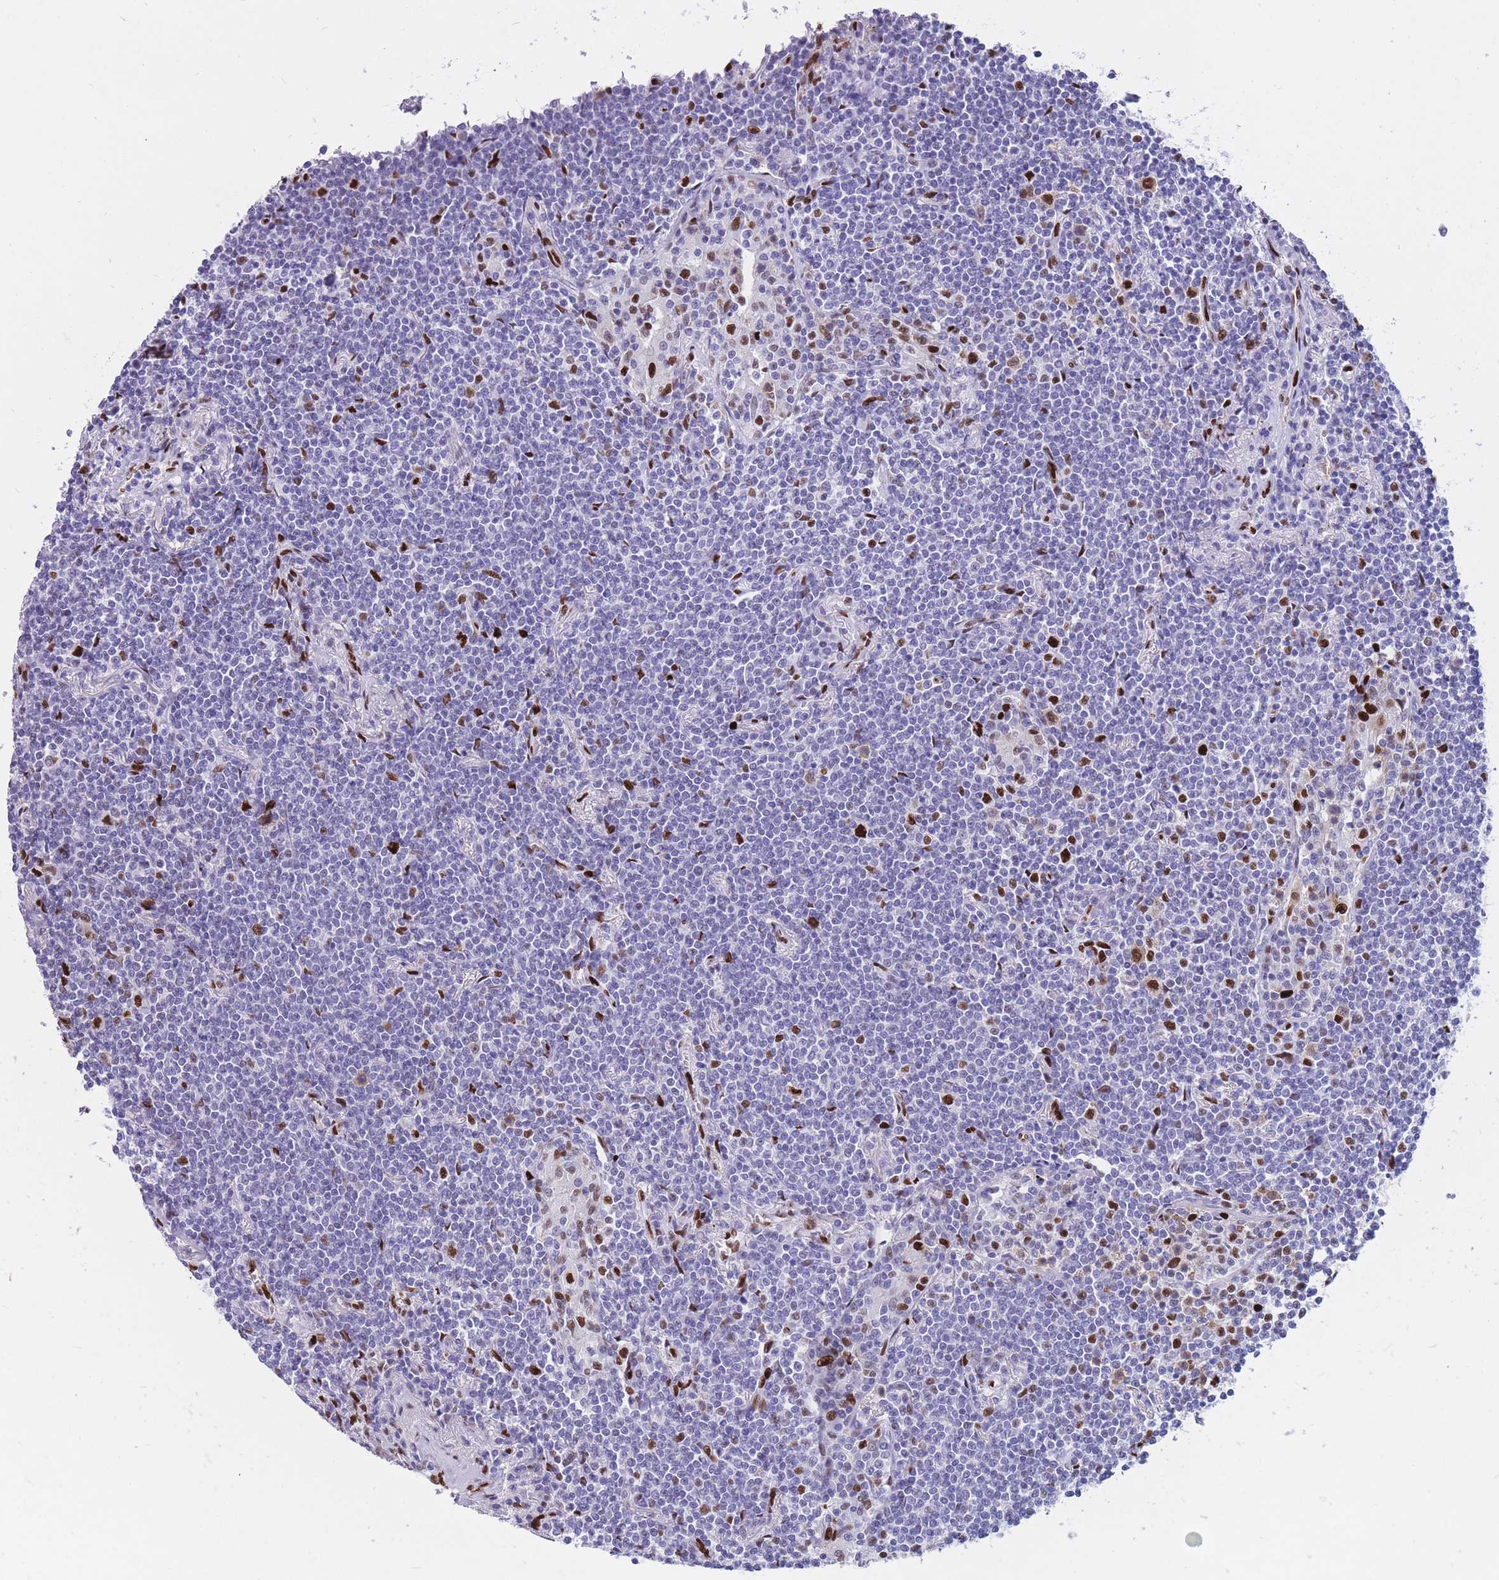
{"staining": {"intensity": "negative", "quantity": "none", "location": "none"}, "tissue": "lymphoma", "cell_type": "Tumor cells", "image_type": "cancer", "snomed": [{"axis": "morphology", "description": "Malignant lymphoma, non-Hodgkin's type, Low grade"}, {"axis": "topography", "description": "Lung"}], "caption": "Tumor cells are negative for protein expression in human malignant lymphoma, non-Hodgkin's type (low-grade).", "gene": "NASP", "patient": {"sex": "female", "age": 71}}